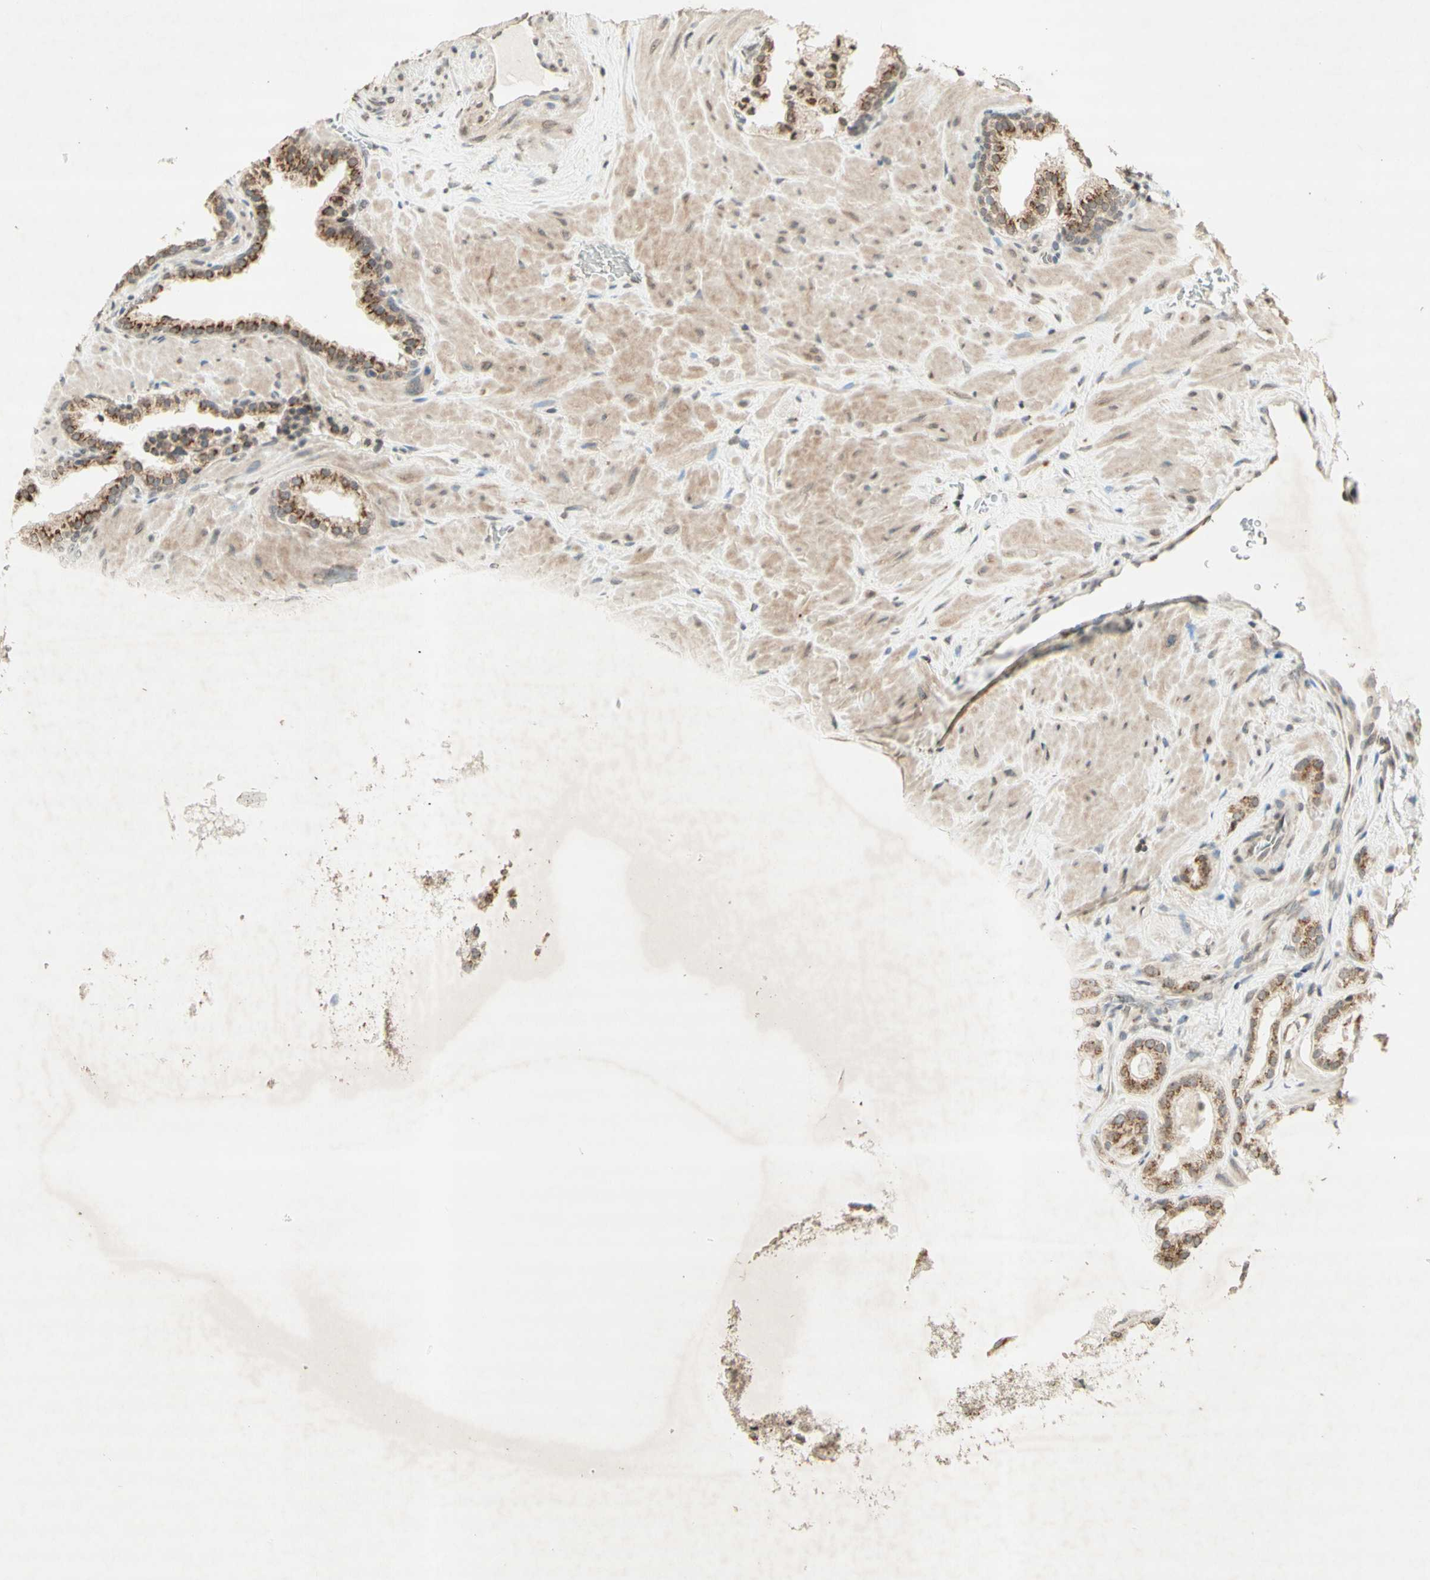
{"staining": {"intensity": "moderate", "quantity": ">75%", "location": "cytoplasmic/membranous"}, "tissue": "prostate cancer", "cell_type": "Tumor cells", "image_type": "cancer", "snomed": [{"axis": "morphology", "description": "Adenocarcinoma, High grade"}, {"axis": "topography", "description": "Prostate"}], "caption": "This image reveals prostate adenocarcinoma (high-grade) stained with immunohistochemistry (IHC) to label a protein in brown. The cytoplasmic/membranous of tumor cells show moderate positivity for the protein. Nuclei are counter-stained blue.", "gene": "CCNI", "patient": {"sex": "male", "age": 64}}